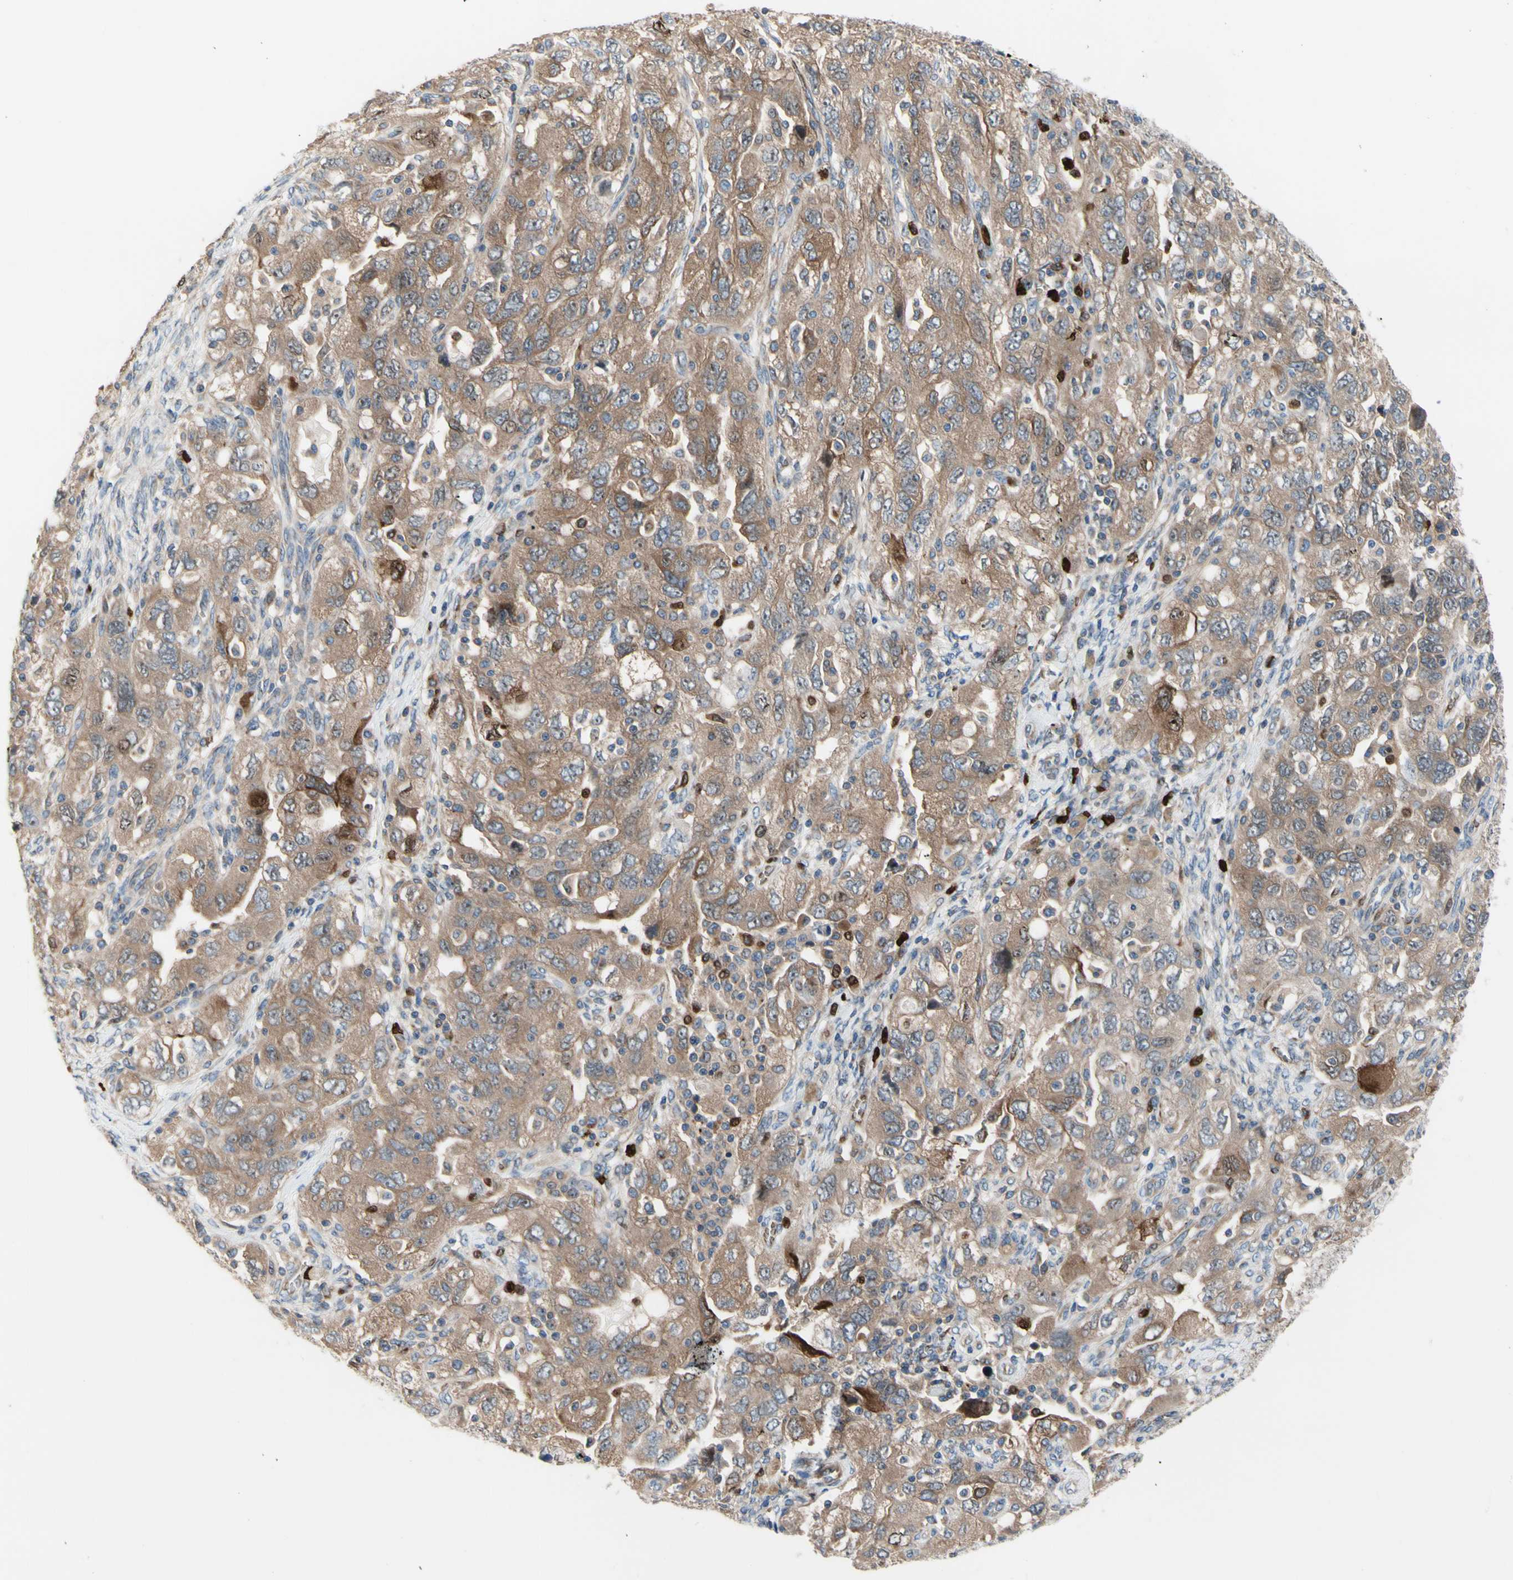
{"staining": {"intensity": "moderate", "quantity": ">75%", "location": "cytoplasmic/membranous"}, "tissue": "ovarian cancer", "cell_type": "Tumor cells", "image_type": "cancer", "snomed": [{"axis": "morphology", "description": "Carcinoma, NOS"}, {"axis": "morphology", "description": "Cystadenocarcinoma, serous, NOS"}, {"axis": "topography", "description": "Ovary"}], "caption": "The photomicrograph reveals a brown stain indicating the presence of a protein in the cytoplasmic/membranous of tumor cells in carcinoma (ovarian).", "gene": "USP9X", "patient": {"sex": "female", "age": 69}}